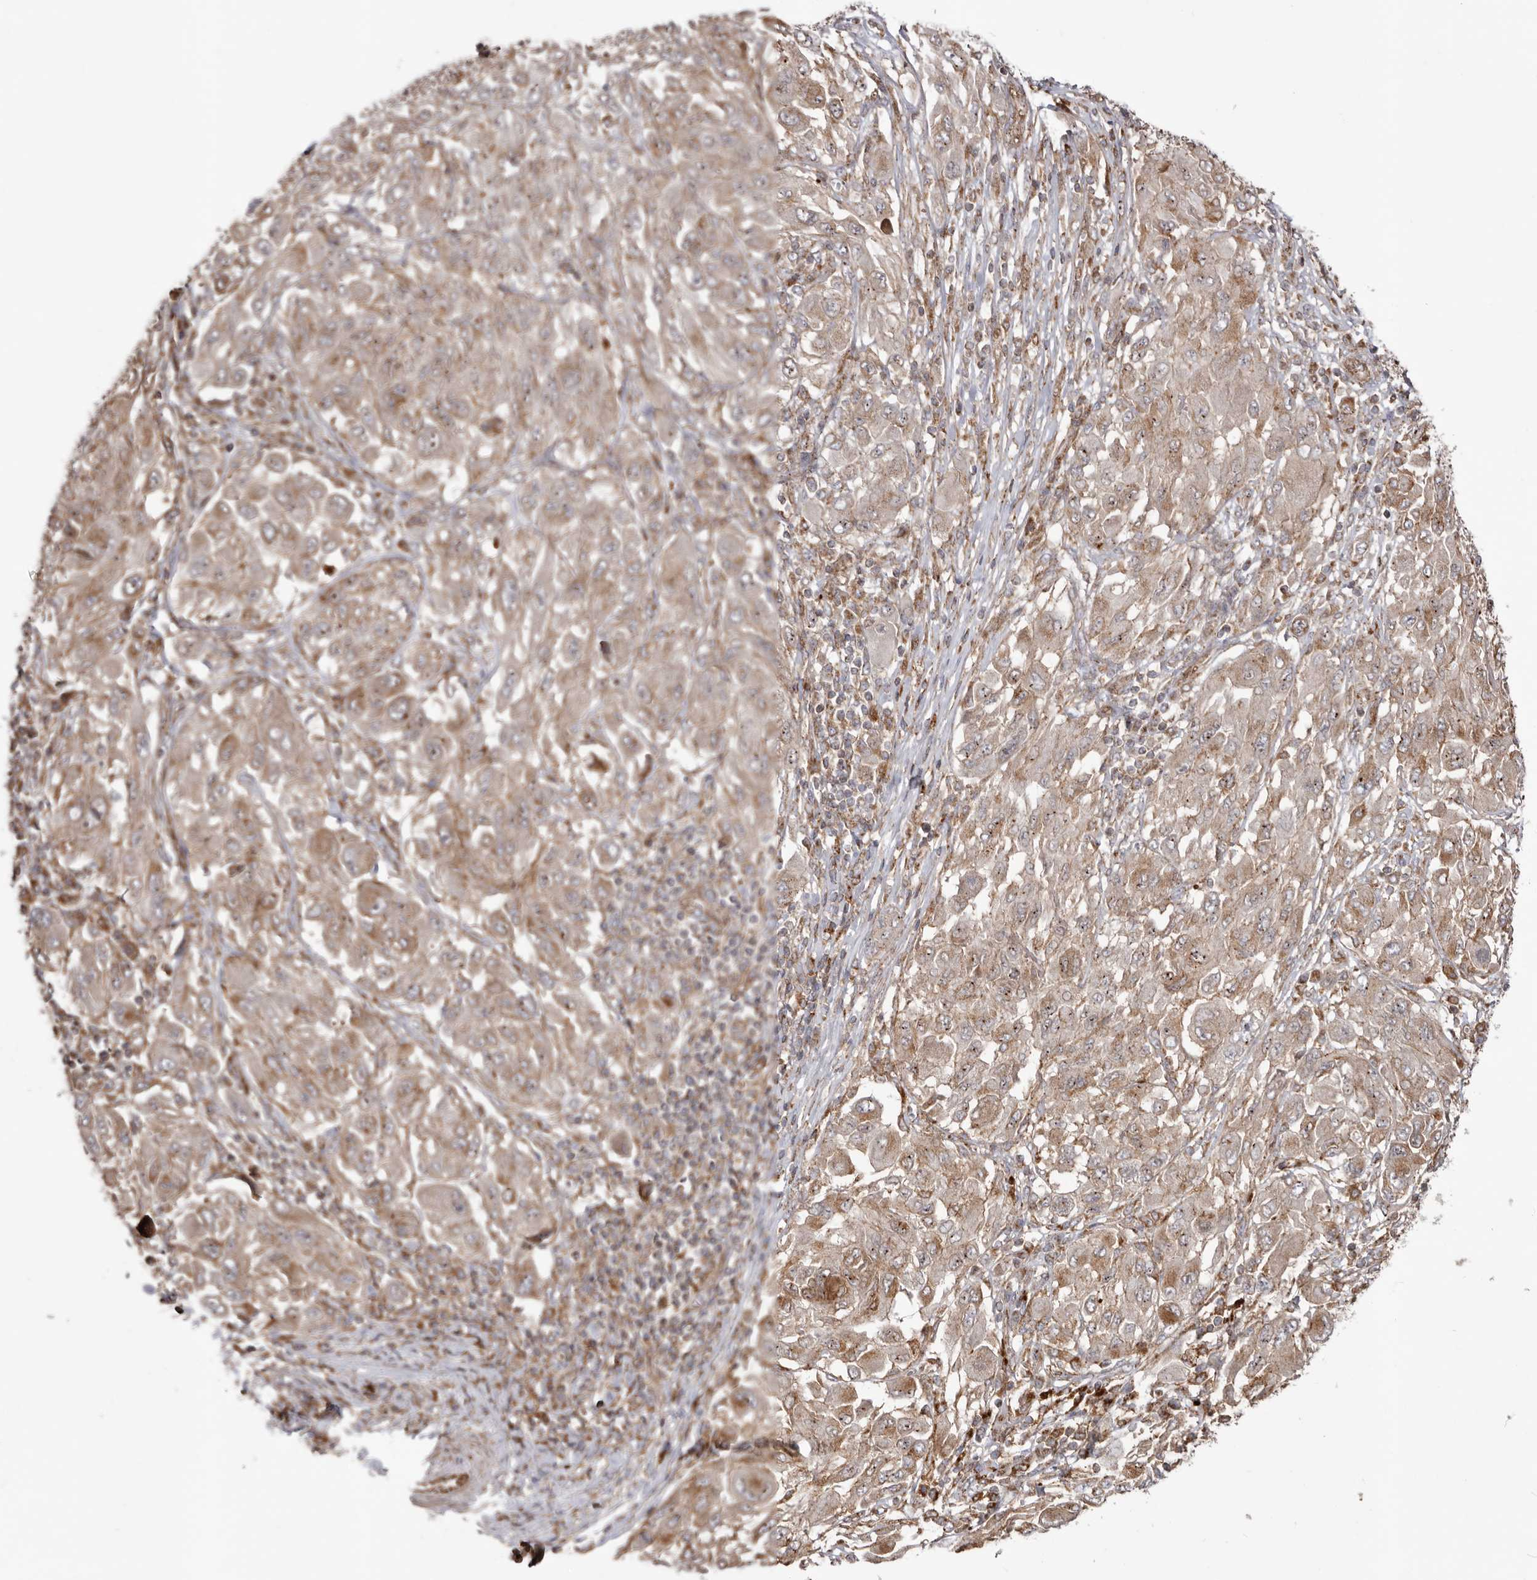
{"staining": {"intensity": "weak", "quantity": ">75%", "location": "cytoplasmic/membranous"}, "tissue": "melanoma", "cell_type": "Tumor cells", "image_type": "cancer", "snomed": [{"axis": "morphology", "description": "Malignant melanoma, NOS"}, {"axis": "topography", "description": "Skin"}], "caption": "There is low levels of weak cytoplasmic/membranous expression in tumor cells of melanoma, as demonstrated by immunohistochemical staining (brown color).", "gene": "NUP43", "patient": {"sex": "female", "age": 91}}